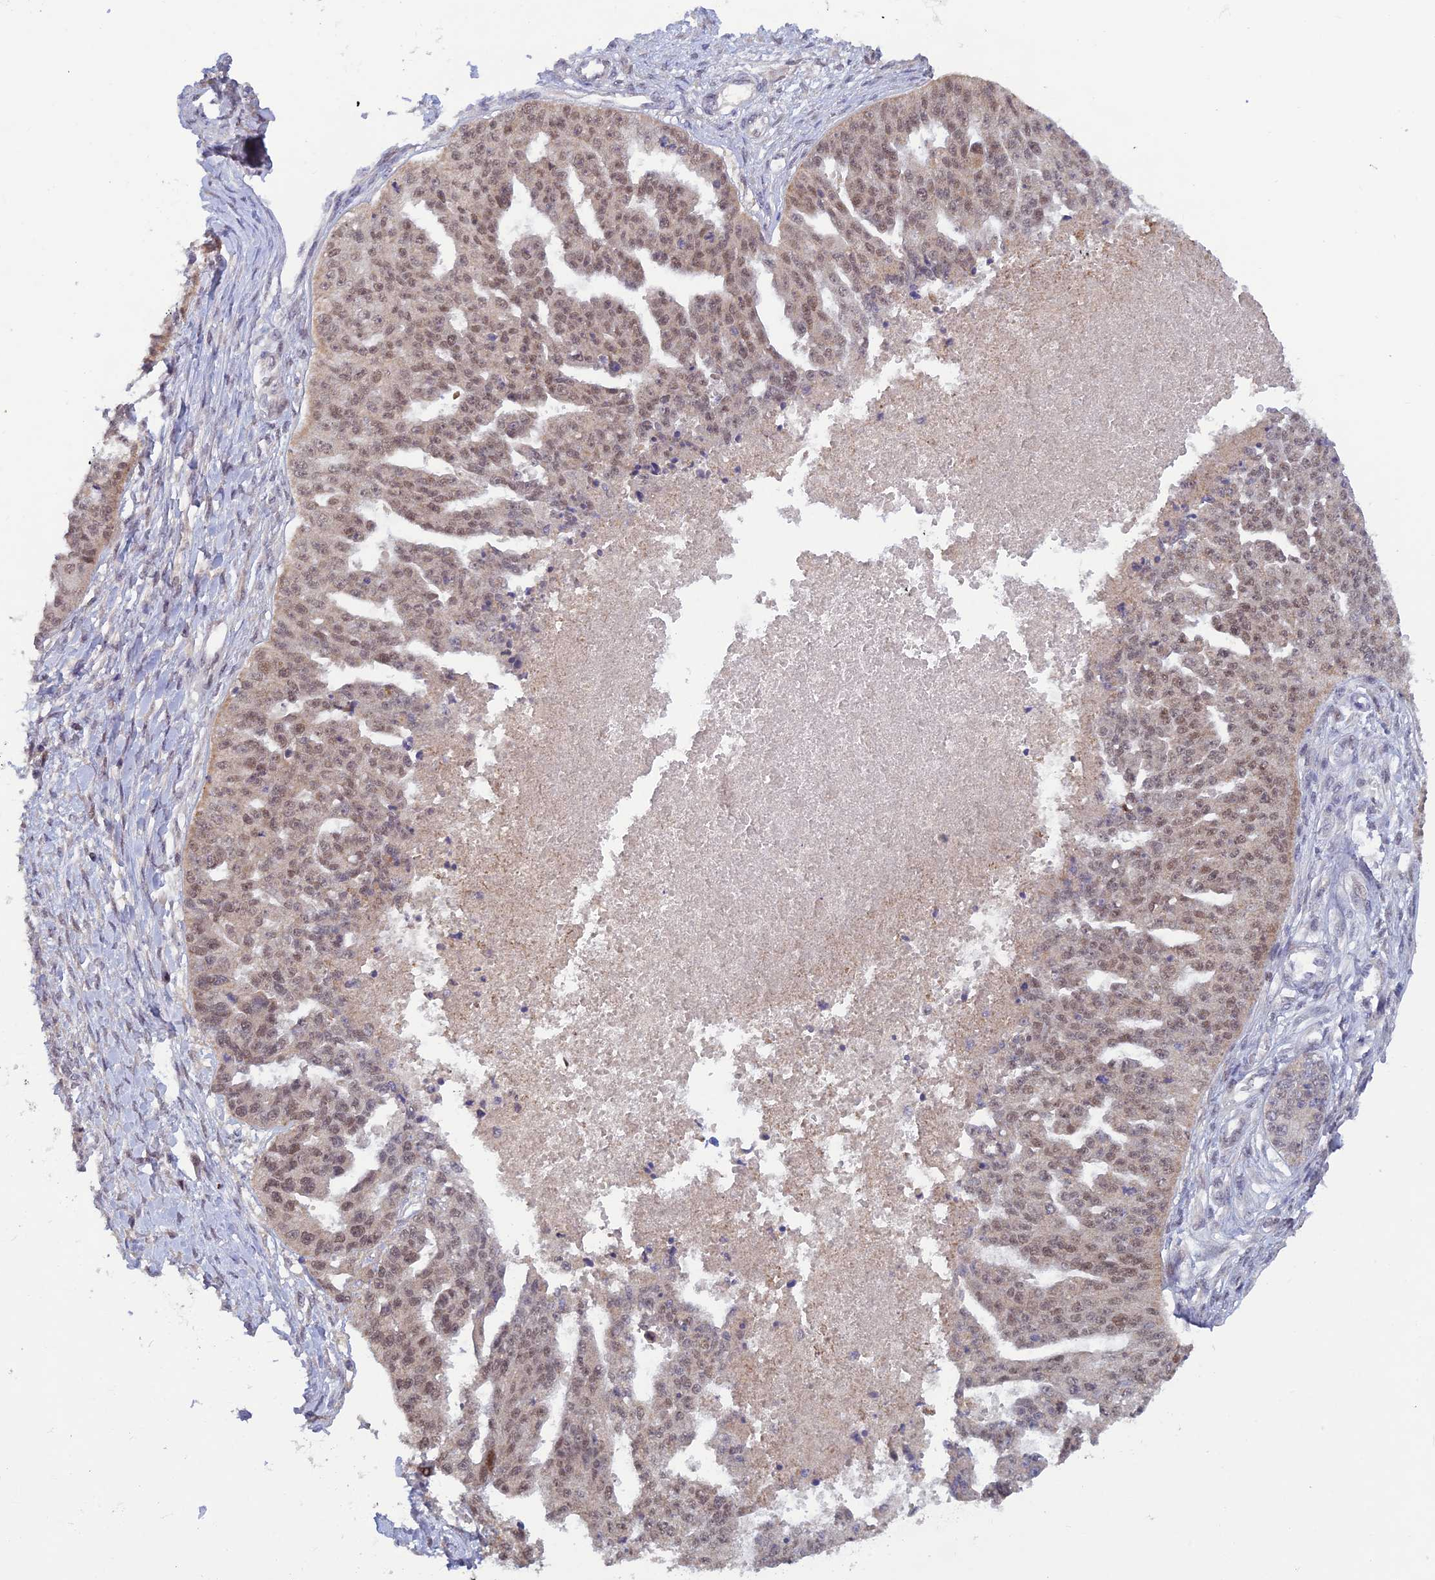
{"staining": {"intensity": "moderate", "quantity": ">75%", "location": "nuclear"}, "tissue": "ovarian cancer", "cell_type": "Tumor cells", "image_type": "cancer", "snomed": [{"axis": "morphology", "description": "Cystadenocarcinoma, serous, NOS"}, {"axis": "topography", "description": "Ovary"}], "caption": "Tumor cells demonstrate moderate nuclear staining in about >75% of cells in ovarian serous cystadenocarcinoma. The protein of interest is shown in brown color, while the nuclei are stained blue.", "gene": "FASTKD5", "patient": {"sex": "female", "age": 58}}